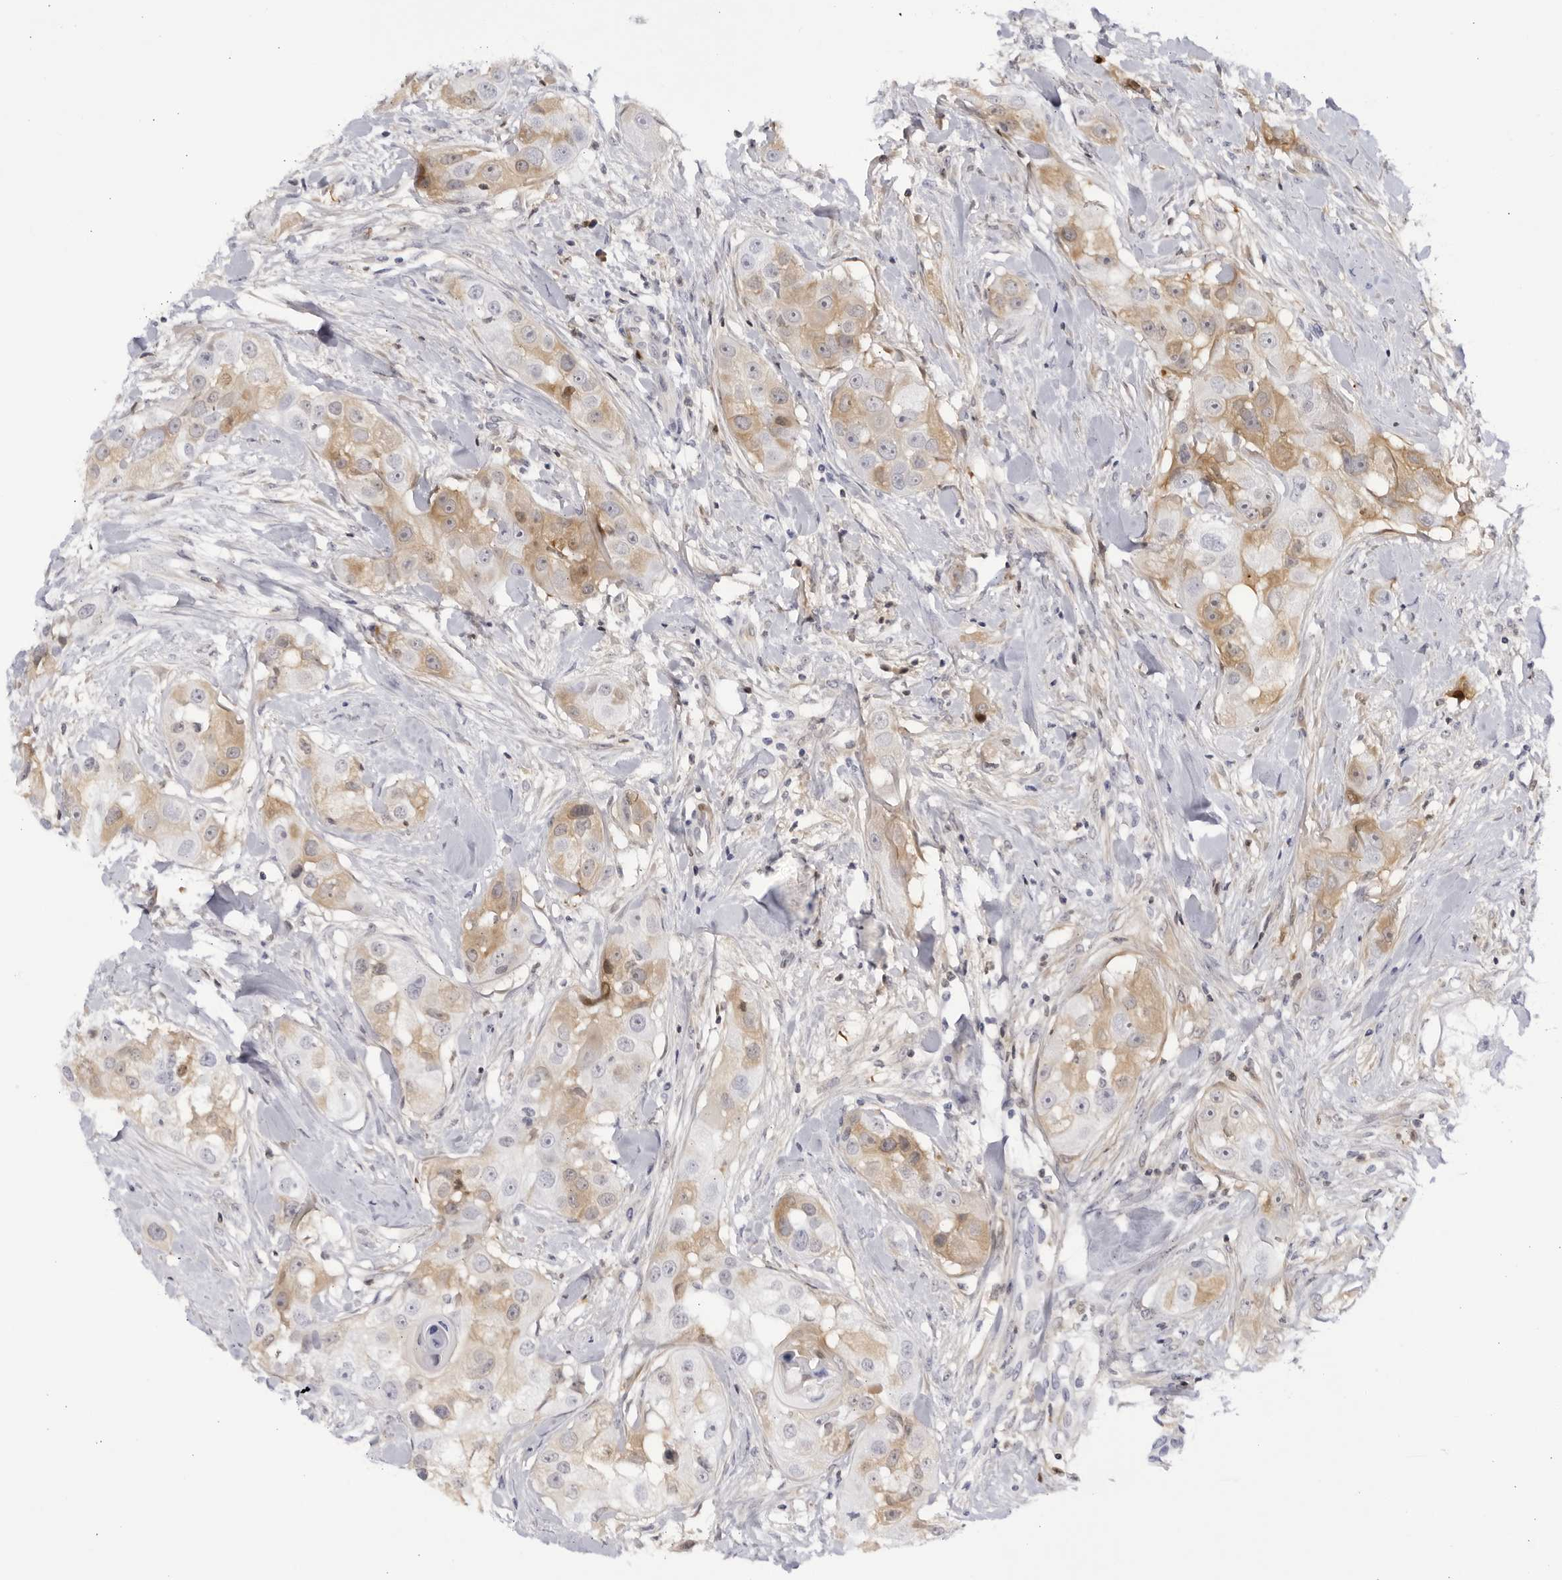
{"staining": {"intensity": "weak", "quantity": "25%-75%", "location": "cytoplasmic/membranous"}, "tissue": "head and neck cancer", "cell_type": "Tumor cells", "image_type": "cancer", "snomed": [{"axis": "morphology", "description": "Normal tissue, NOS"}, {"axis": "morphology", "description": "Squamous cell carcinoma, NOS"}, {"axis": "topography", "description": "Skeletal muscle"}, {"axis": "topography", "description": "Head-Neck"}], "caption": "An image of head and neck cancer stained for a protein shows weak cytoplasmic/membranous brown staining in tumor cells.", "gene": "CNBD1", "patient": {"sex": "male", "age": 51}}